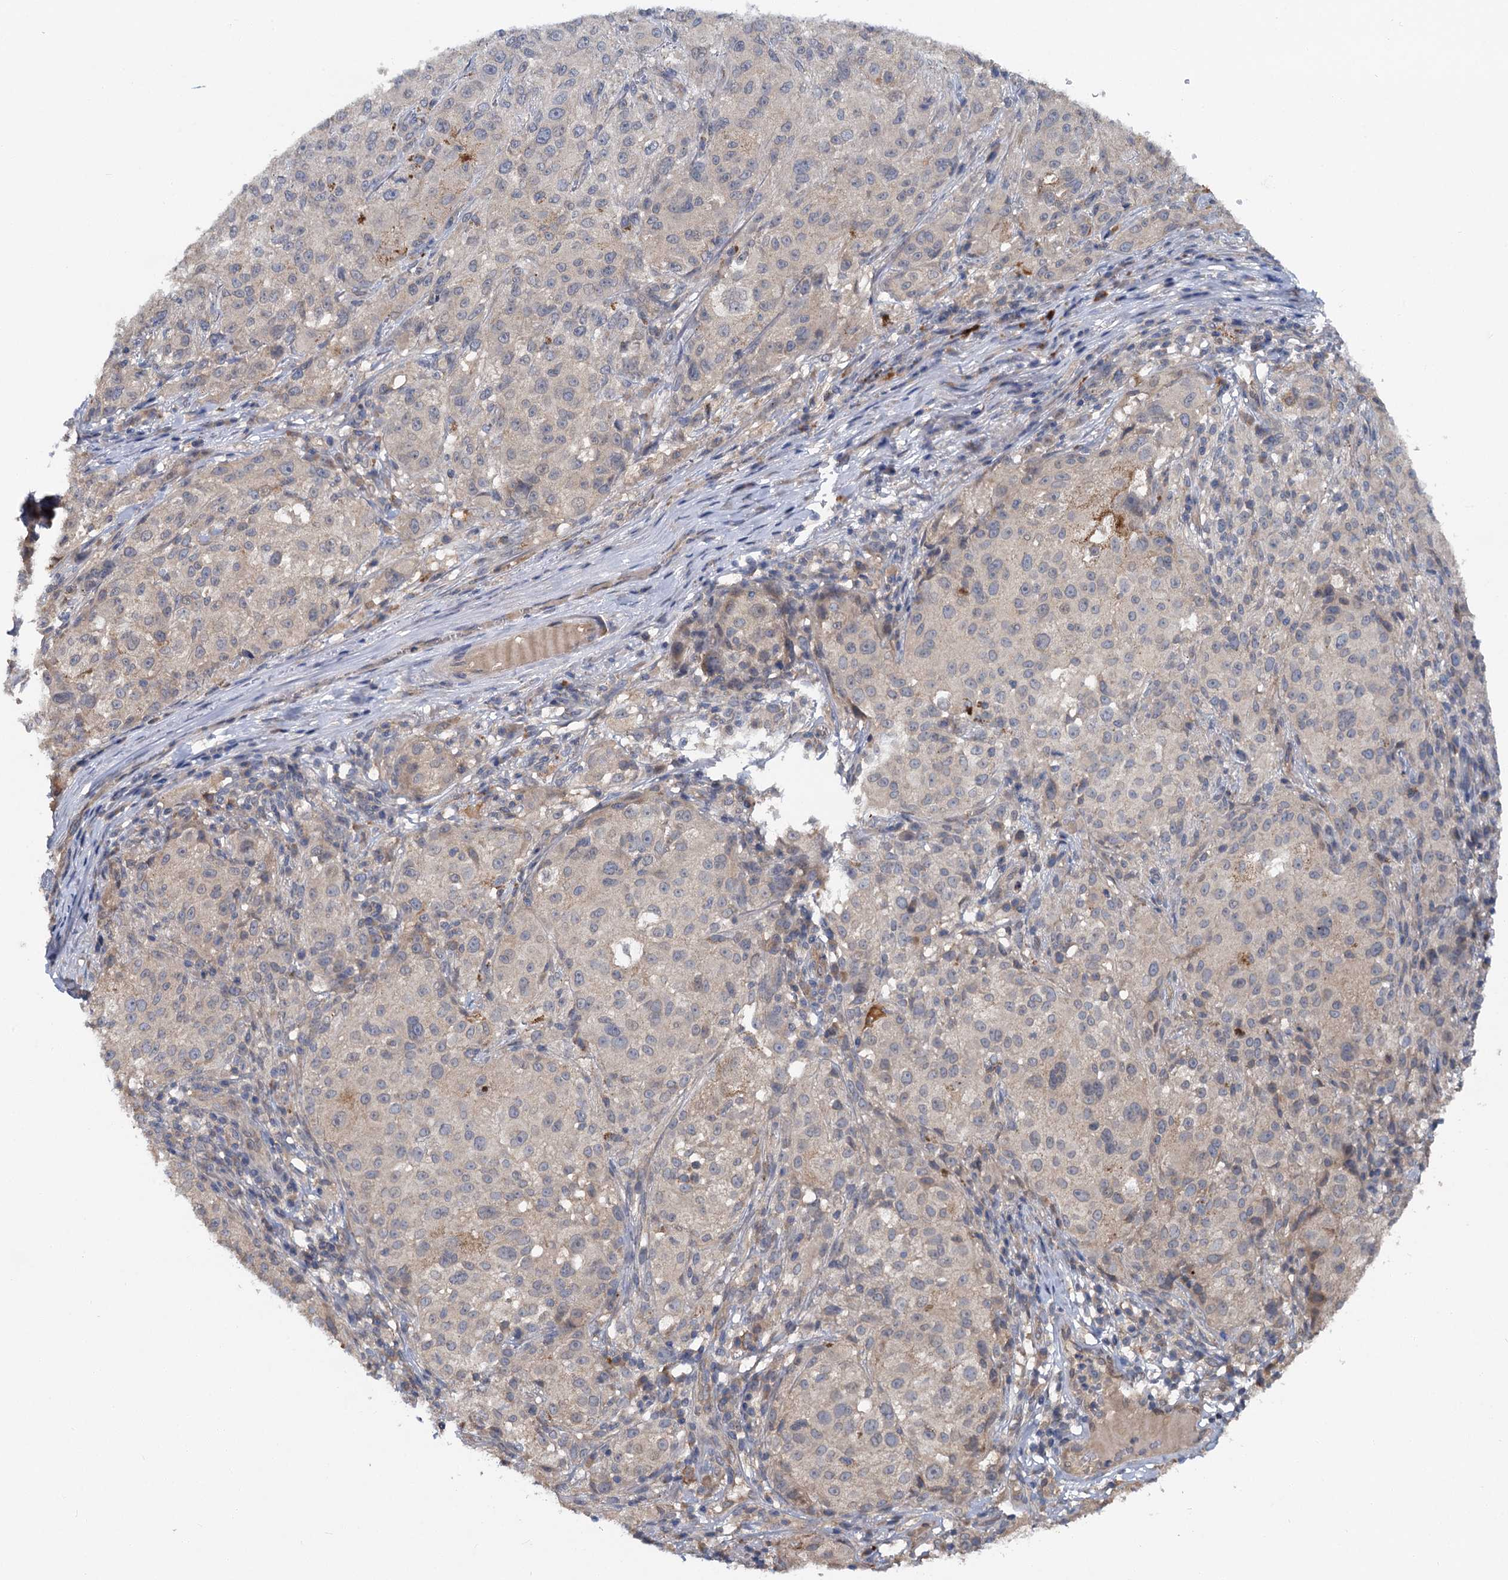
{"staining": {"intensity": "negative", "quantity": "none", "location": "none"}, "tissue": "melanoma", "cell_type": "Tumor cells", "image_type": "cancer", "snomed": [{"axis": "morphology", "description": "Necrosis, NOS"}, {"axis": "morphology", "description": "Malignant melanoma, NOS"}, {"axis": "topography", "description": "Skin"}], "caption": "DAB (3,3'-diaminobenzidine) immunohistochemical staining of malignant melanoma shows no significant staining in tumor cells. Brightfield microscopy of IHC stained with DAB (3,3'-diaminobenzidine) (brown) and hematoxylin (blue), captured at high magnification.", "gene": "ZNF324", "patient": {"sex": "female", "age": 87}}